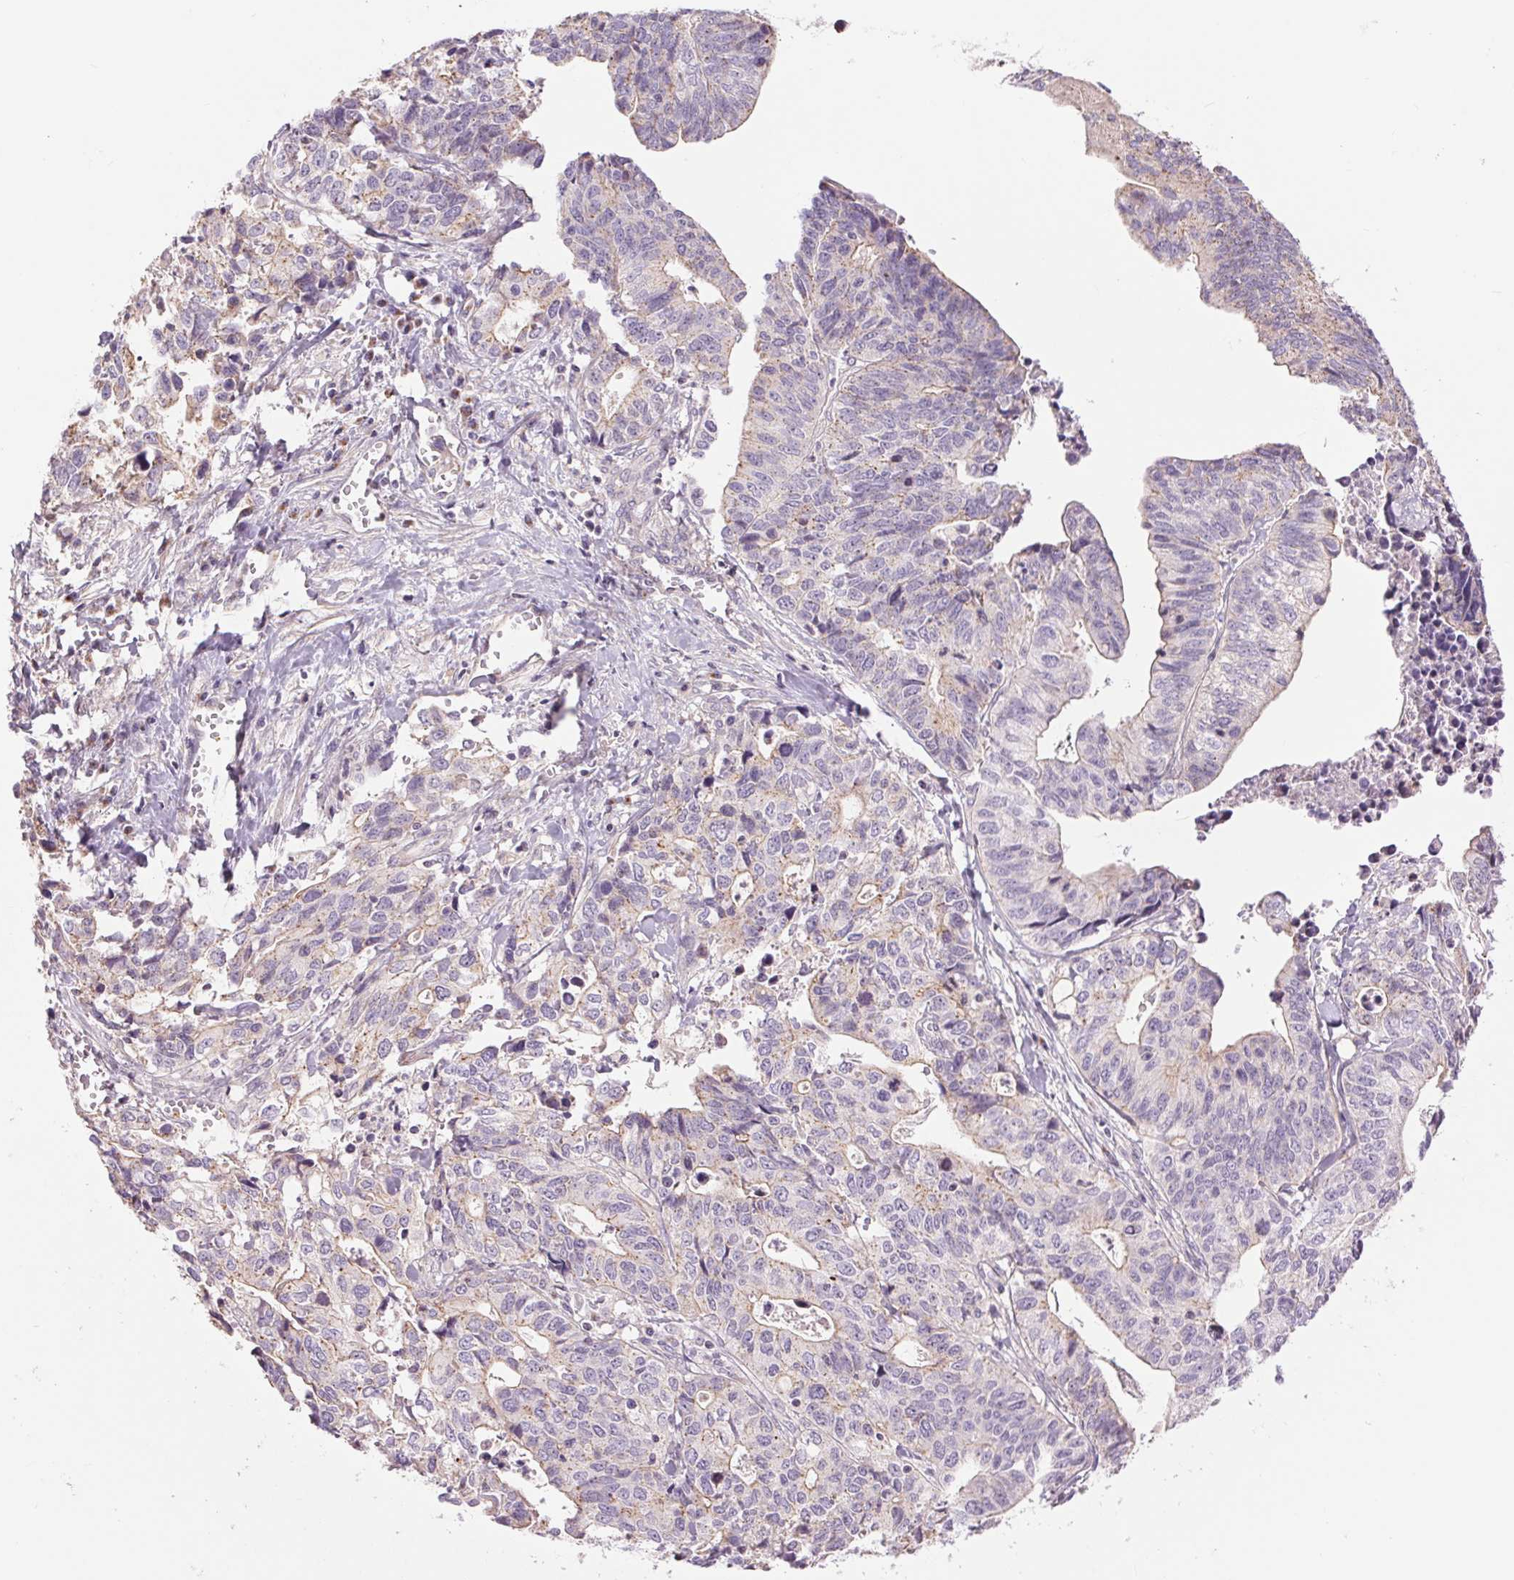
{"staining": {"intensity": "weak", "quantity": "<25%", "location": "cytoplasmic/membranous"}, "tissue": "stomach cancer", "cell_type": "Tumor cells", "image_type": "cancer", "snomed": [{"axis": "morphology", "description": "Adenocarcinoma, NOS"}, {"axis": "topography", "description": "Stomach, upper"}], "caption": "Immunohistochemistry photomicrograph of neoplastic tissue: adenocarcinoma (stomach) stained with DAB (3,3'-diaminobenzidine) demonstrates no significant protein expression in tumor cells.", "gene": "CTNNA3", "patient": {"sex": "female", "age": 67}}